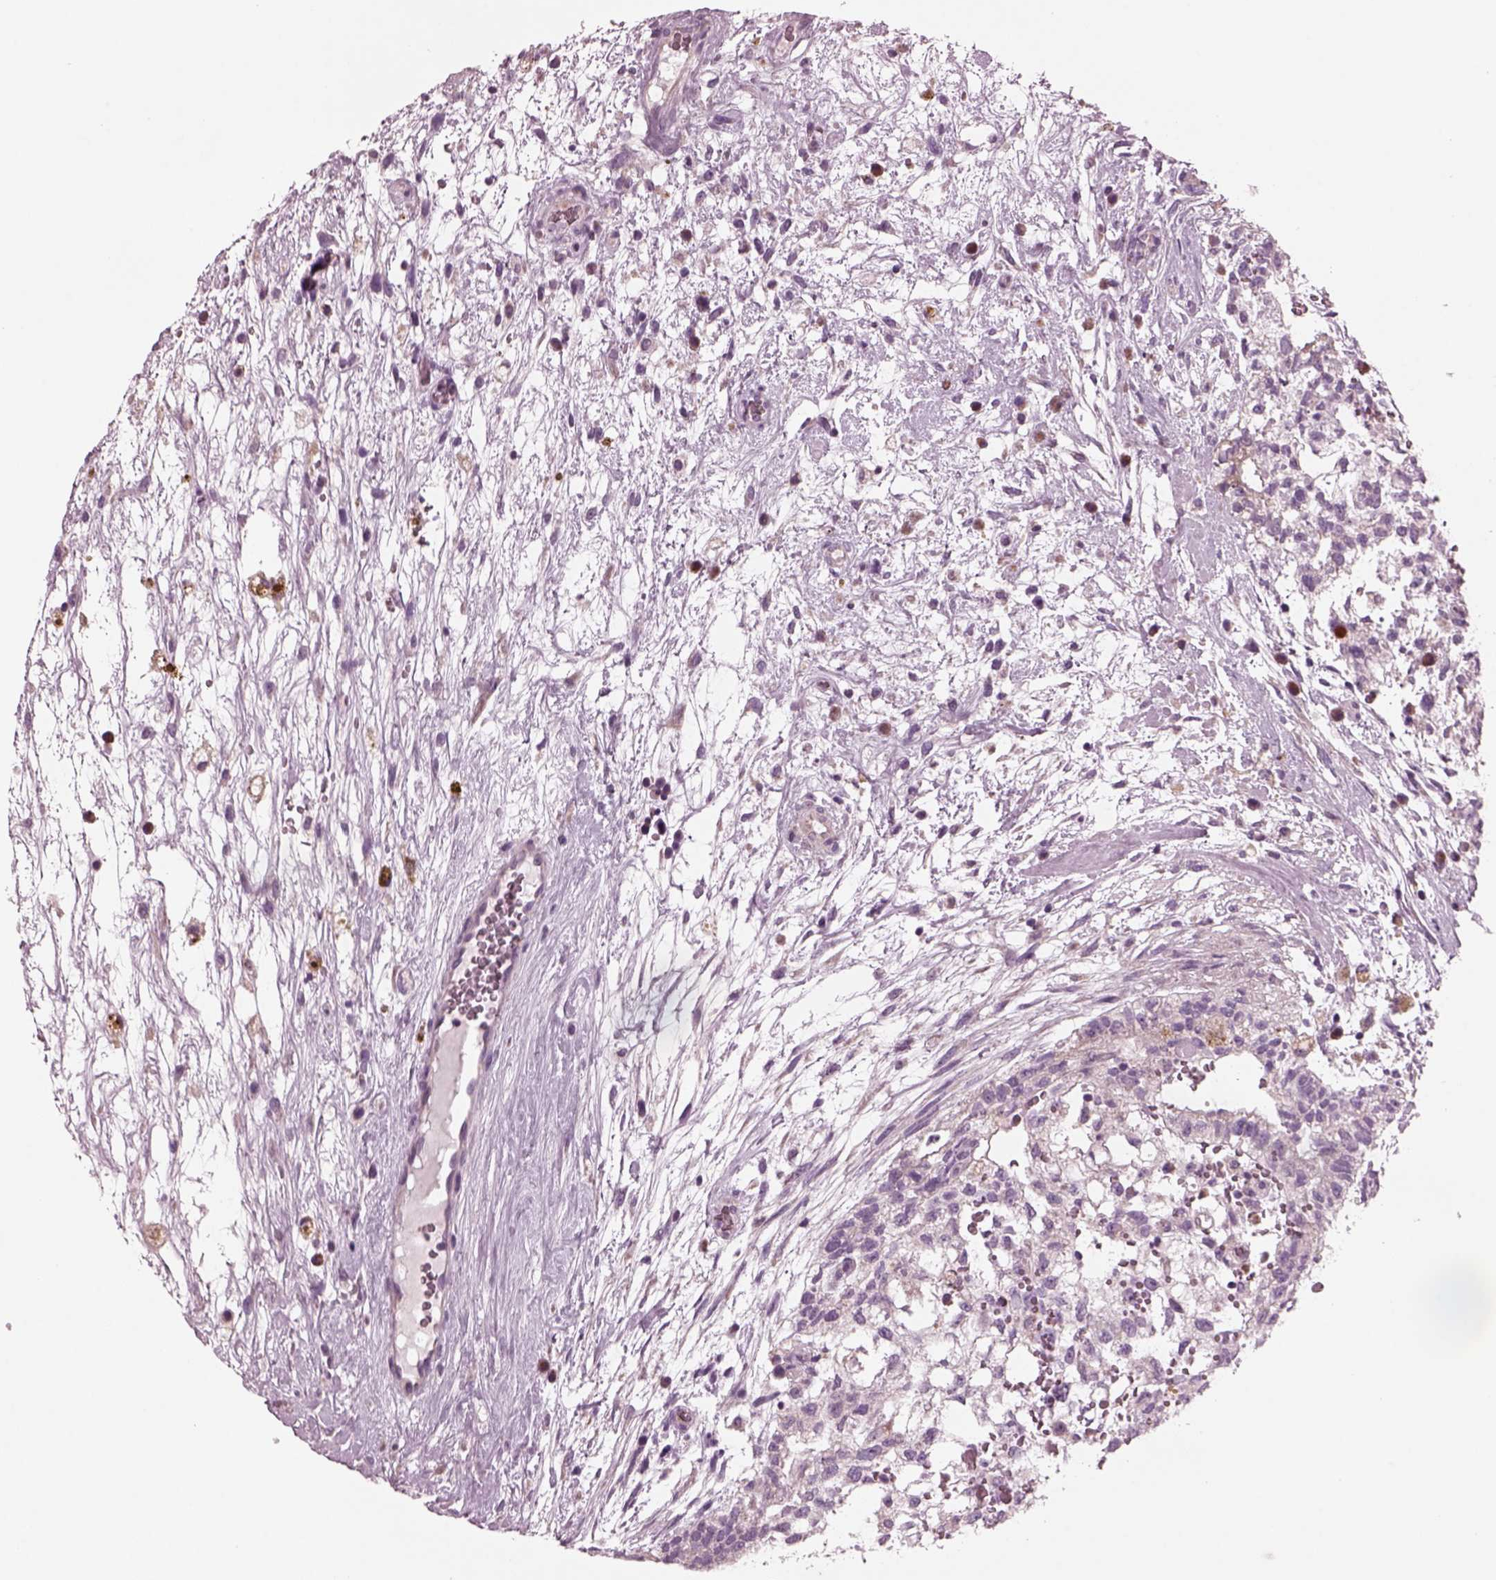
{"staining": {"intensity": "negative", "quantity": "none", "location": "none"}, "tissue": "testis cancer", "cell_type": "Tumor cells", "image_type": "cancer", "snomed": [{"axis": "morphology", "description": "Normal tissue, NOS"}, {"axis": "morphology", "description": "Carcinoma, Embryonal, NOS"}, {"axis": "topography", "description": "Testis"}], "caption": "Tumor cells show no significant positivity in testis cancer (embryonal carcinoma).", "gene": "AP4M1", "patient": {"sex": "male", "age": 32}}